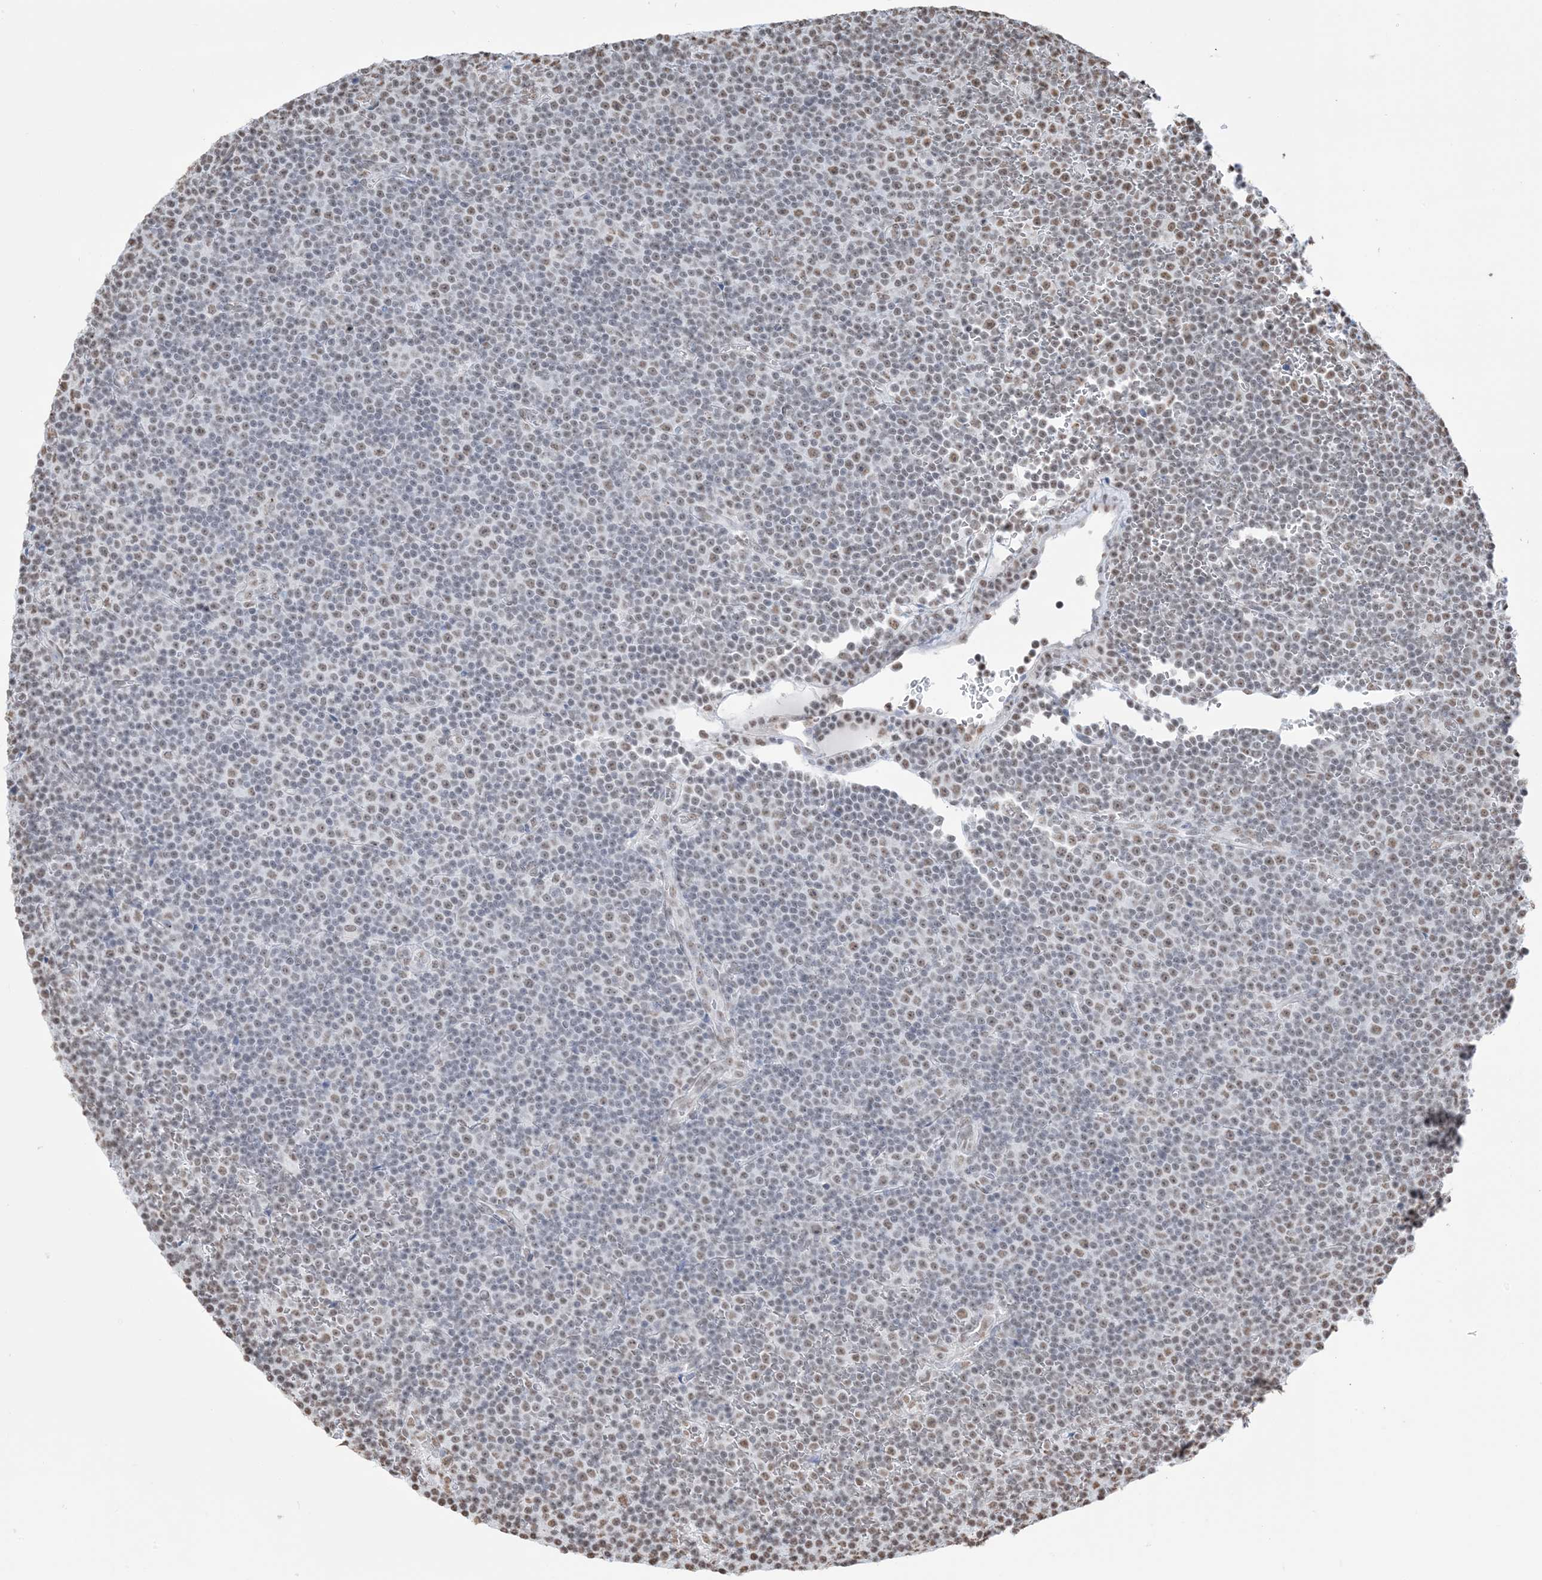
{"staining": {"intensity": "weak", "quantity": "25%-75%", "location": "nuclear"}, "tissue": "lymphoma", "cell_type": "Tumor cells", "image_type": "cancer", "snomed": [{"axis": "morphology", "description": "Malignant lymphoma, non-Hodgkin's type, Low grade"}, {"axis": "topography", "description": "Lymph node"}], "caption": "Immunohistochemistry (IHC) histopathology image of neoplastic tissue: low-grade malignant lymphoma, non-Hodgkin's type stained using immunohistochemistry (IHC) displays low levels of weak protein expression localized specifically in the nuclear of tumor cells, appearing as a nuclear brown color.", "gene": "ZNF792", "patient": {"sex": "female", "age": 67}}